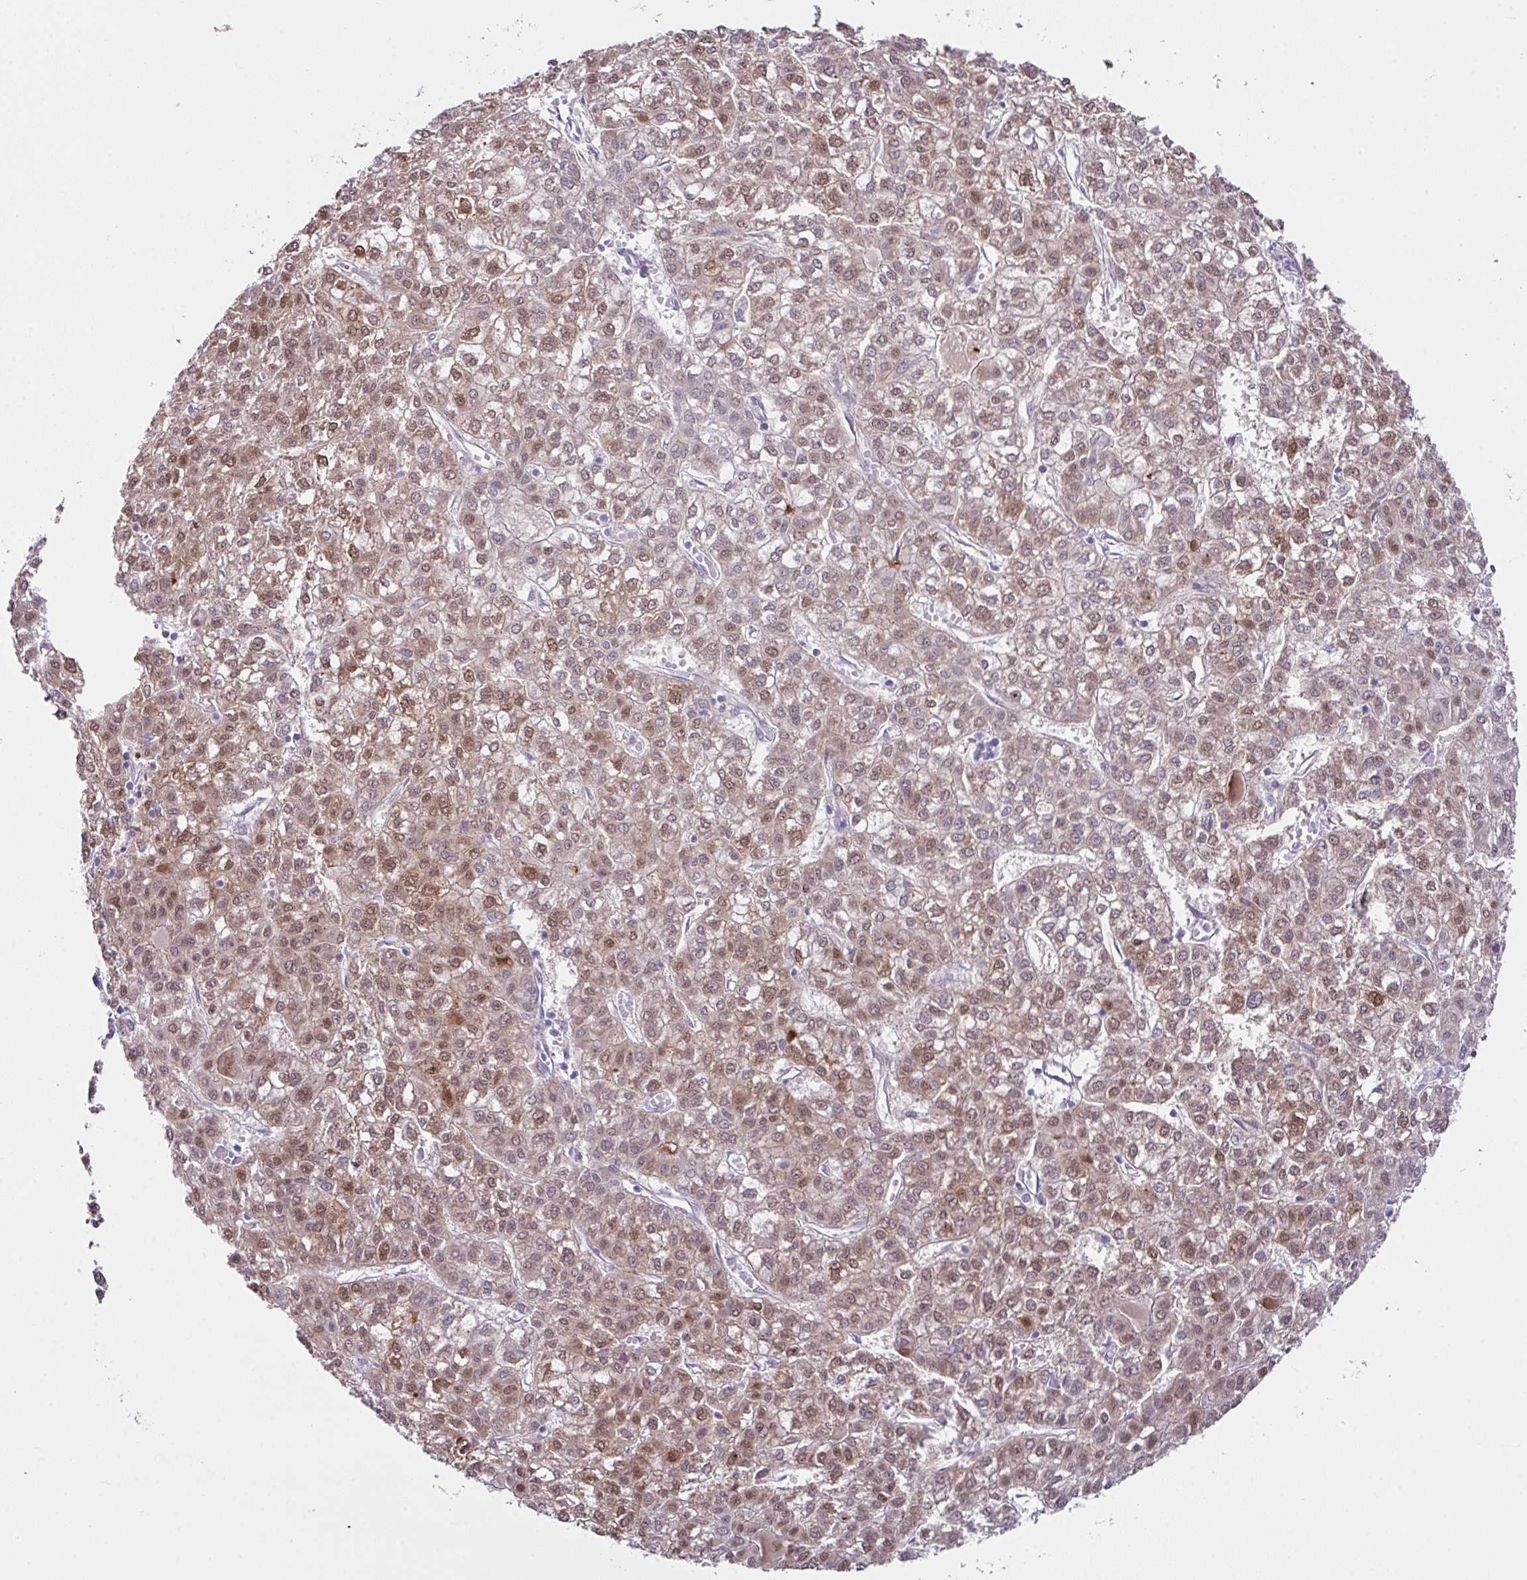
{"staining": {"intensity": "weak", "quantity": ">75%", "location": "cytoplasmic/membranous,nuclear"}, "tissue": "liver cancer", "cell_type": "Tumor cells", "image_type": "cancer", "snomed": [{"axis": "morphology", "description": "Carcinoma, Hepatocellular, NOS"}, {"axis": "topography", "description": "Liver"}], "caption": "Weak cytoplasmic/membranous and nuclear staining for a protein is seen in about >75% of tumor cells of liver cancer using IHC.", "gene": "LGALS4", "patient": {"sex": "female", "age": 43}}